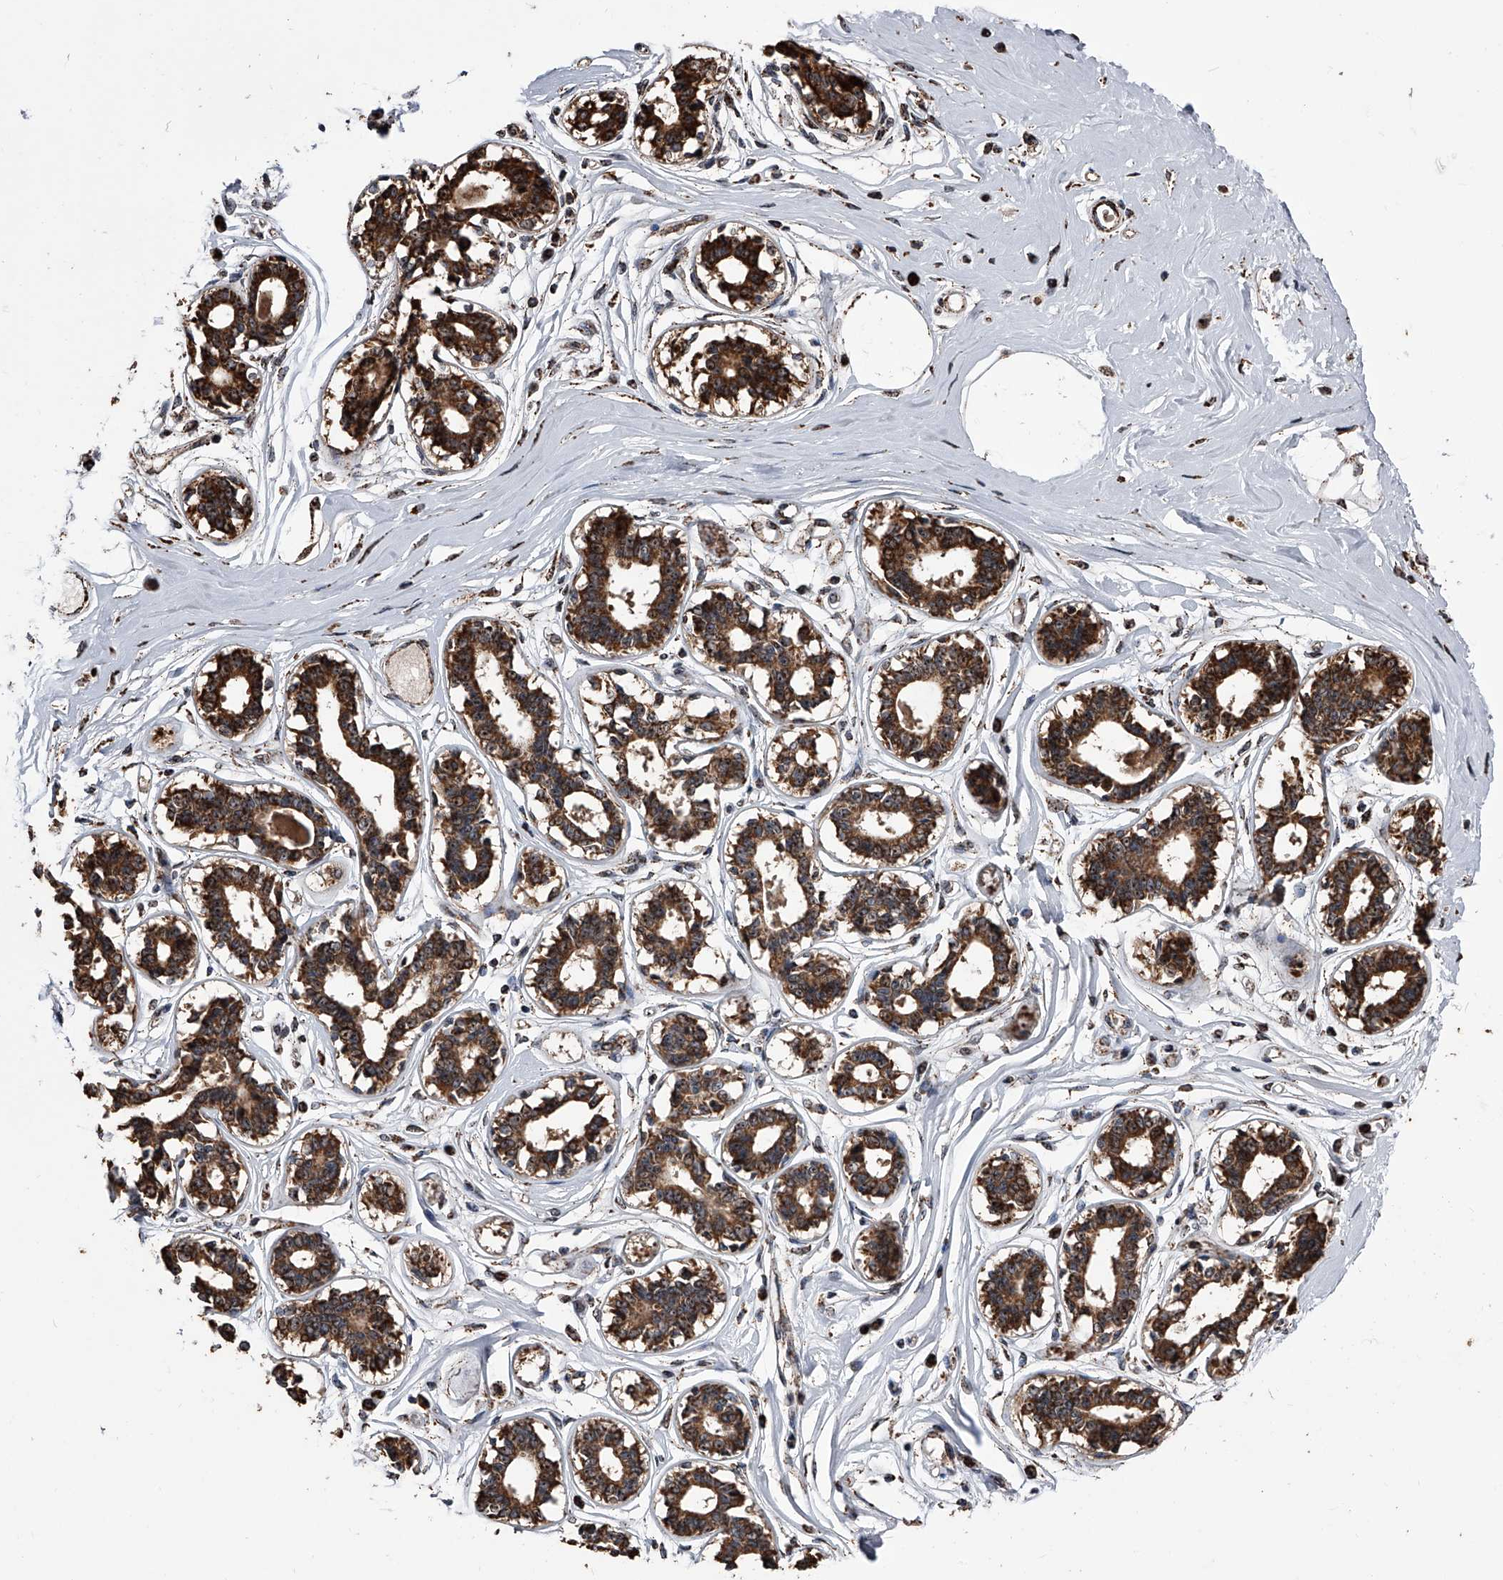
{"staining": {"intensity": "moderate", "quantity": ">75%", "location": "cytoplasmic/membranous"}, "tissue": "breast", "cell_type": "Adipocytes", "image_type": "normal", "snomed": [{"axis": "morphology", "description": "Normal tissue, NOS"}, {"axis": "topography", "description": "Breast"}], "caption": "IHC of normal human breast displays medium levels of moderate cytoplasmic/membranous expression in about >75% of adipocytes. The protein is shown in brown color, while the nuclei are stained blue.", "gene": "SMPDL3A", "patient": {"sex": "female", "age": 45}}